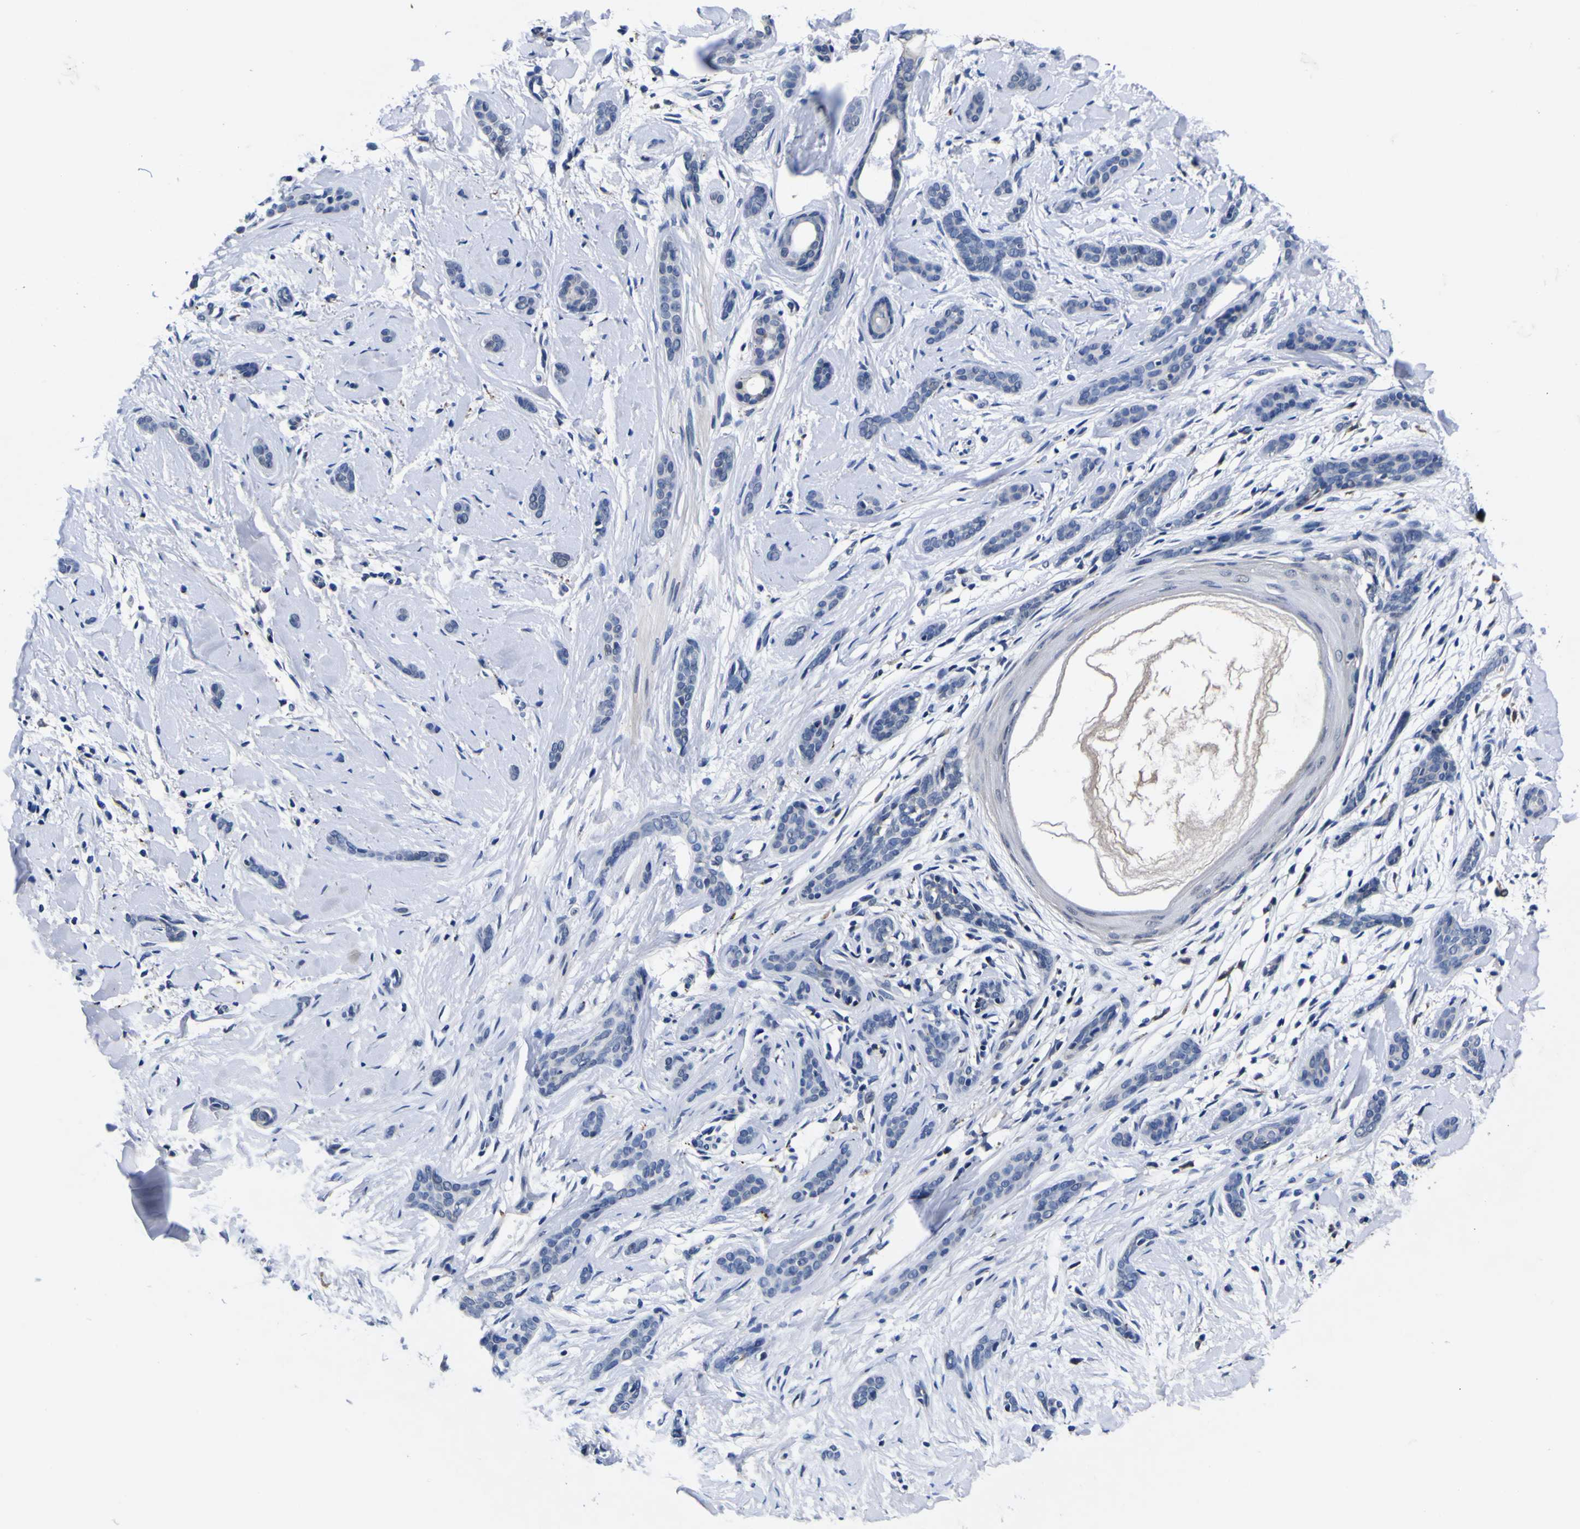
{"staining": {"intensity": "negative", "quantity": "none", "location": "none"}, "tissue": "skin cancer", "cell_type": "Tumor cells", "image_type": "cancer", "snomed": [{"axis": "morphology", "description": "Basal cell carcinoma"}, {"axis": "morphology", "description": "Adnexal tumor, benign"}, {"axis": "topography", "description": "Skin"}], "caption": "A photomicrograph of human skin basal cell carcinoma is negative for staining in tumor cells.", "gene": "IGFLR1", "patient": {"sex": "female", "age": 42}}